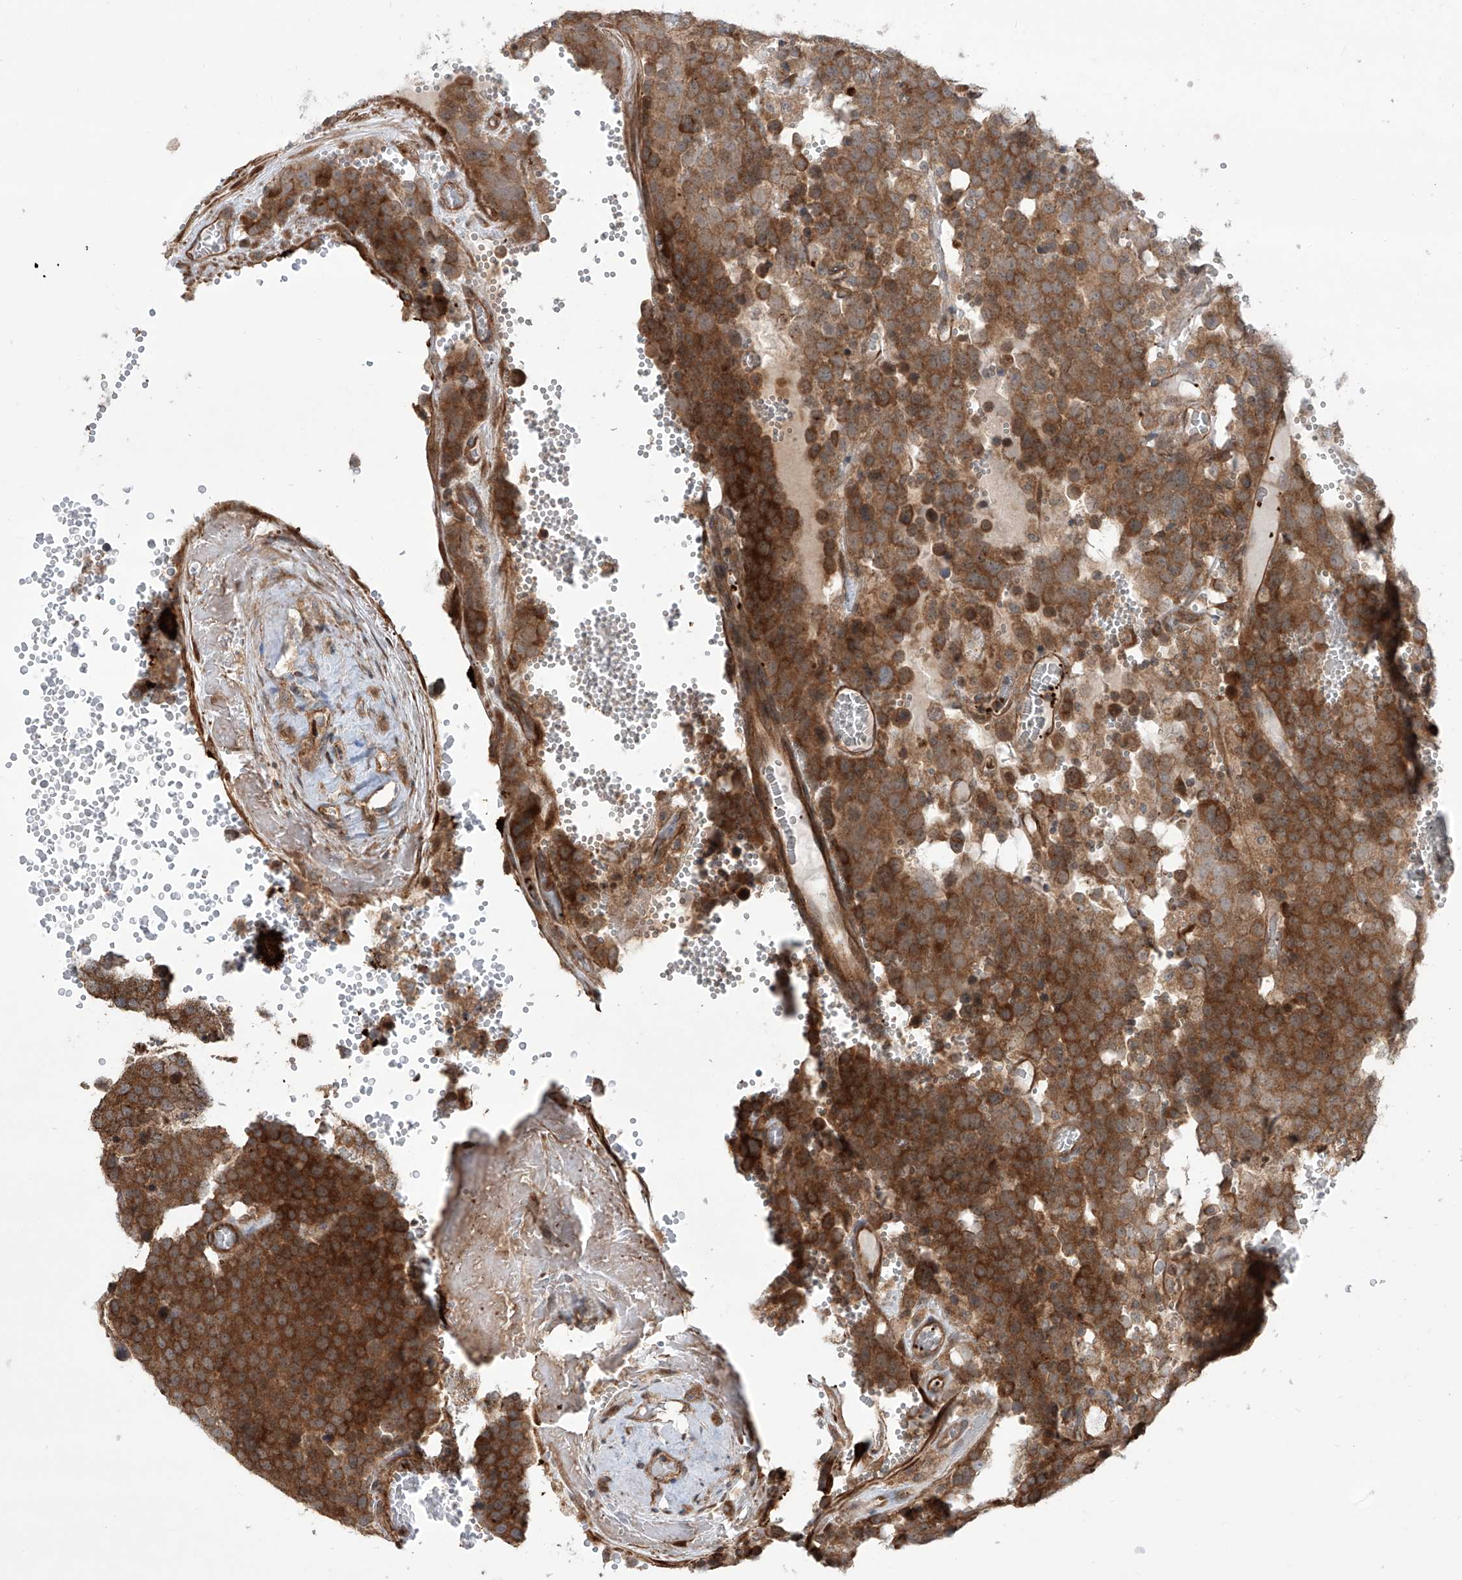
{"staining": {"intensity": "strong", "quantity": ">75%", "location": "cytoplasmic/membranous"}, "tissue": "testis cancer", "cell_type": "Tumor cells", "image_type": "cancer", "snomed": [{"axis": "morphology", "description": "Seminoma, NOS"}, {"axis": "topography", "description": "Testis"}], "caption": "Immunohistochemistry histopathology image of neoplastic tissue: testis cancer stained using IHC exhibits high levels of strong protein expression localized specifically in the cytoplasmic/membranous of tumor cells, appearing as a cytoplasmic/membranous brown color.", "gene": "APAF1", "patient": {"sex": "male", "age": 71}}